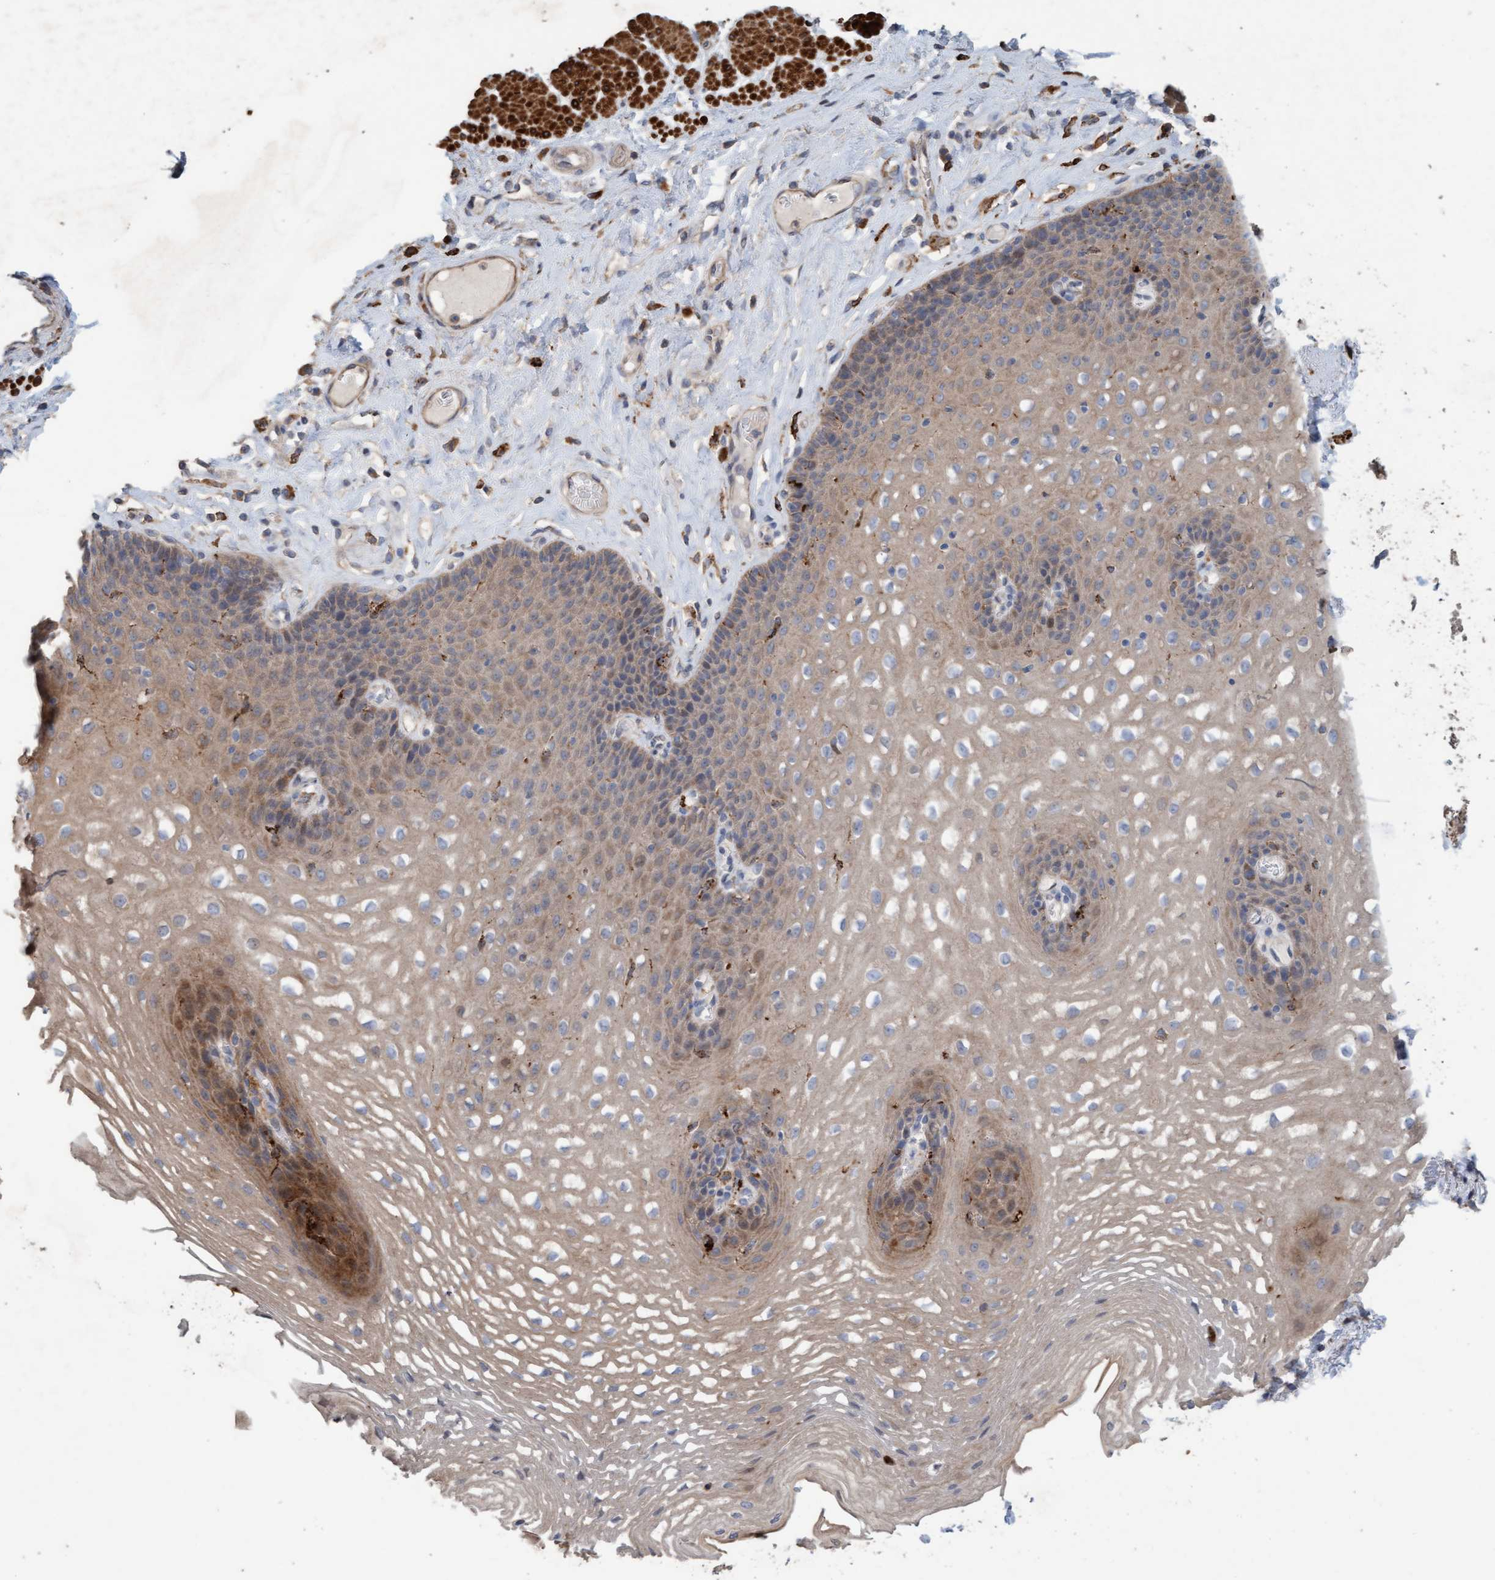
{"staining": {"intensity": "weak", "quantity": ">75%", "location": "cytoplasmic/membranous"}, "tissue": "esophagus", "cell_type": "Squamous epithelial cells", "image_type": "normal", "snomed": [{"axis": "morphology", "description": "Normal tissue, NOS"}, {"axis": "topography", "description": "Esophagus"}], "caption": "A low amount of weak cytoplasmic/membranous staining is appreciated in about >75% of squamous epithelial cells in normal esophagus.", "gene": "LONRF1", "patient": {"sex": "female", "age": 66}}